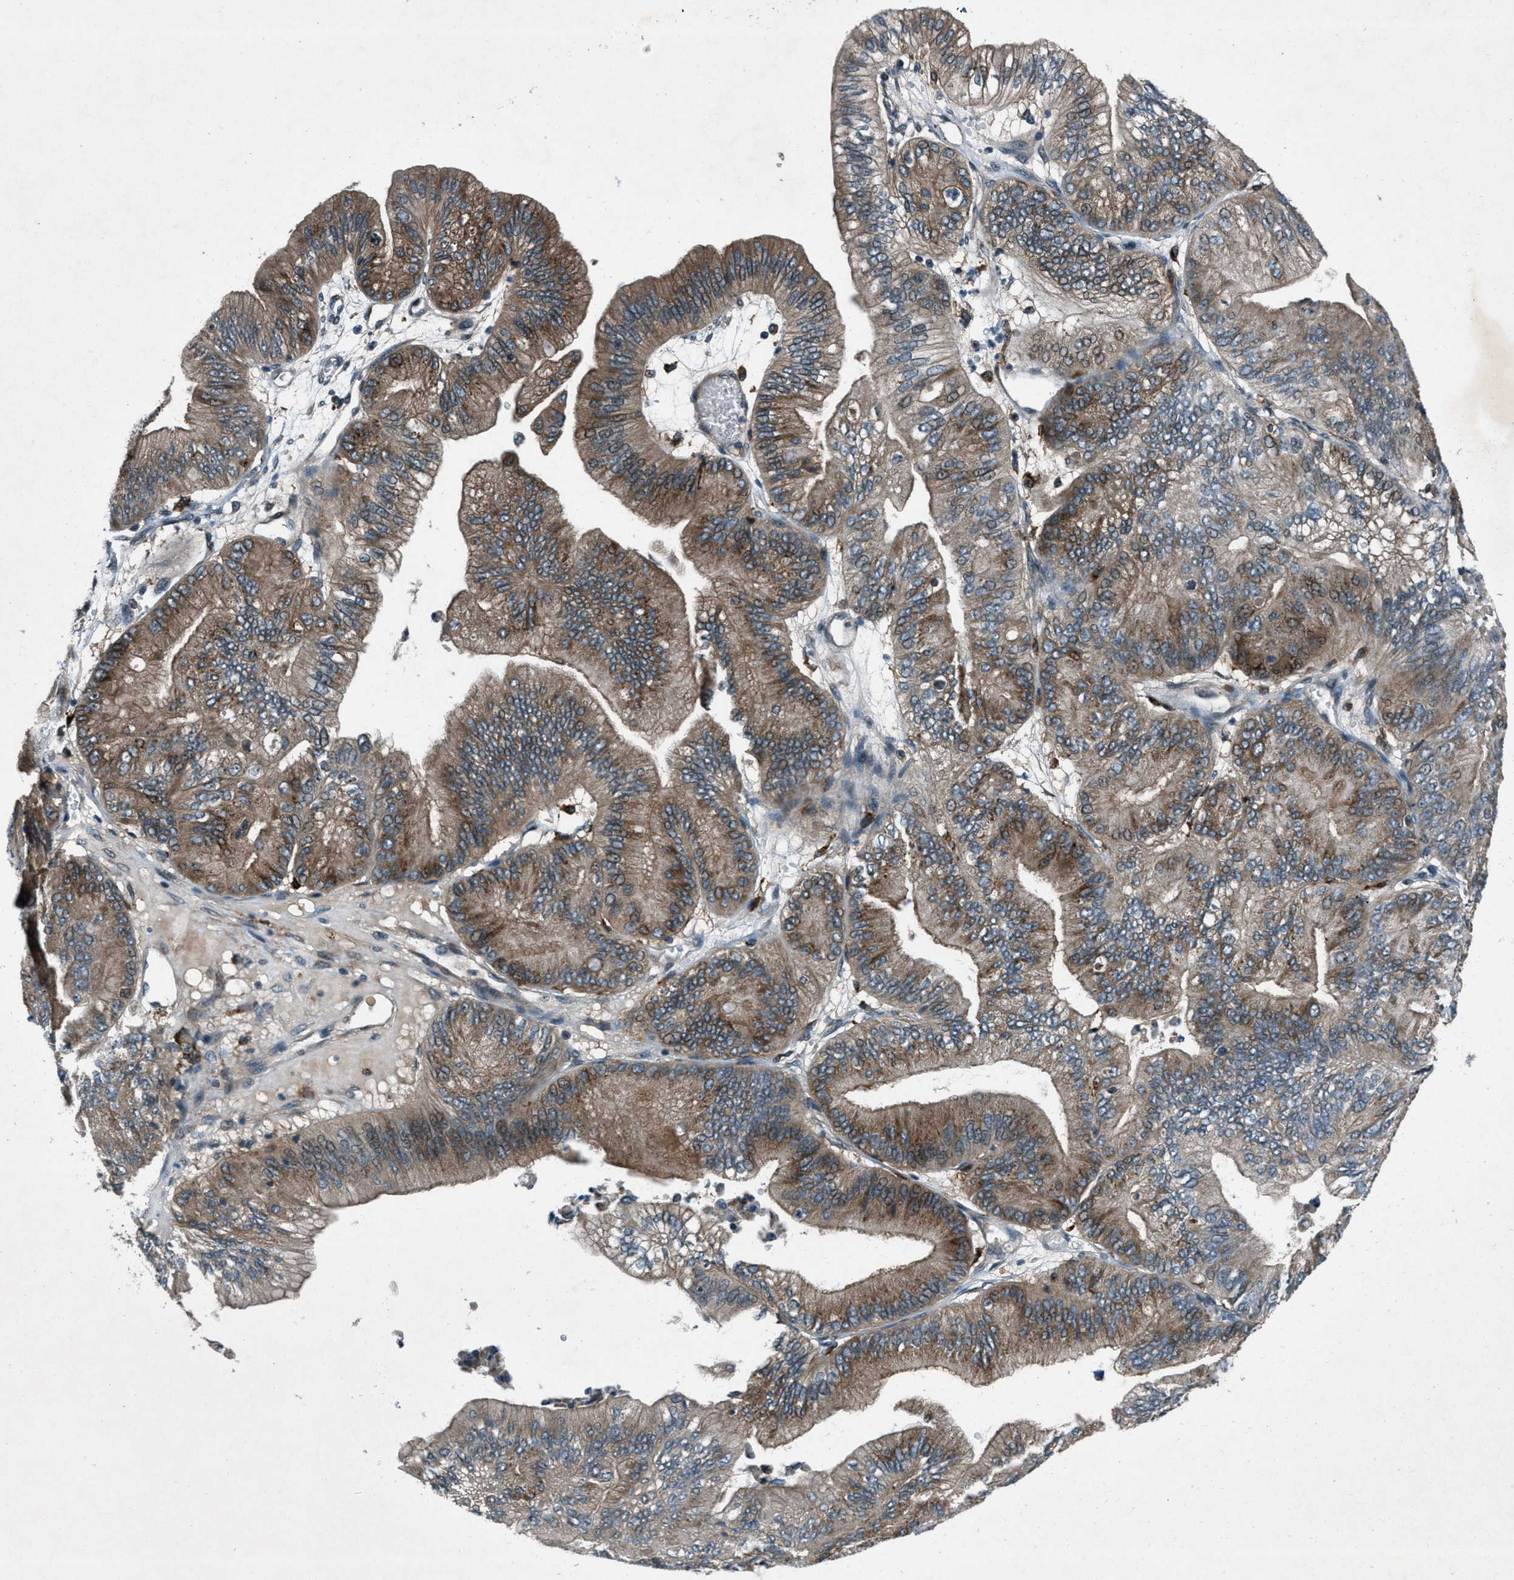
{"staining": {"intensity": "moderate", "quantity": ">75%", "location": "cytoplasmic/membranous"}, "tissue": "ovarian cancer", "cell_type": "Tumor cells", "image_type": "cancer", "snomed": [{"axis": "morphology", "description": "Cystadenocarcinoma, mucinous, NOS"}, {"axis": "topography", "description": "Ovary"}], "caption": "DAB immunohistochemical staining of ovarian cancer reveals moderate cytoplasmic/membranous protein positivity in about >75% of tumor cells. (DAB (3,3'-diaminobenzidine) = brown stain, brightfield microscopy at high magnification).", "gene": "EPSTI1", "patient": {"sex": "female", "age": 61}}